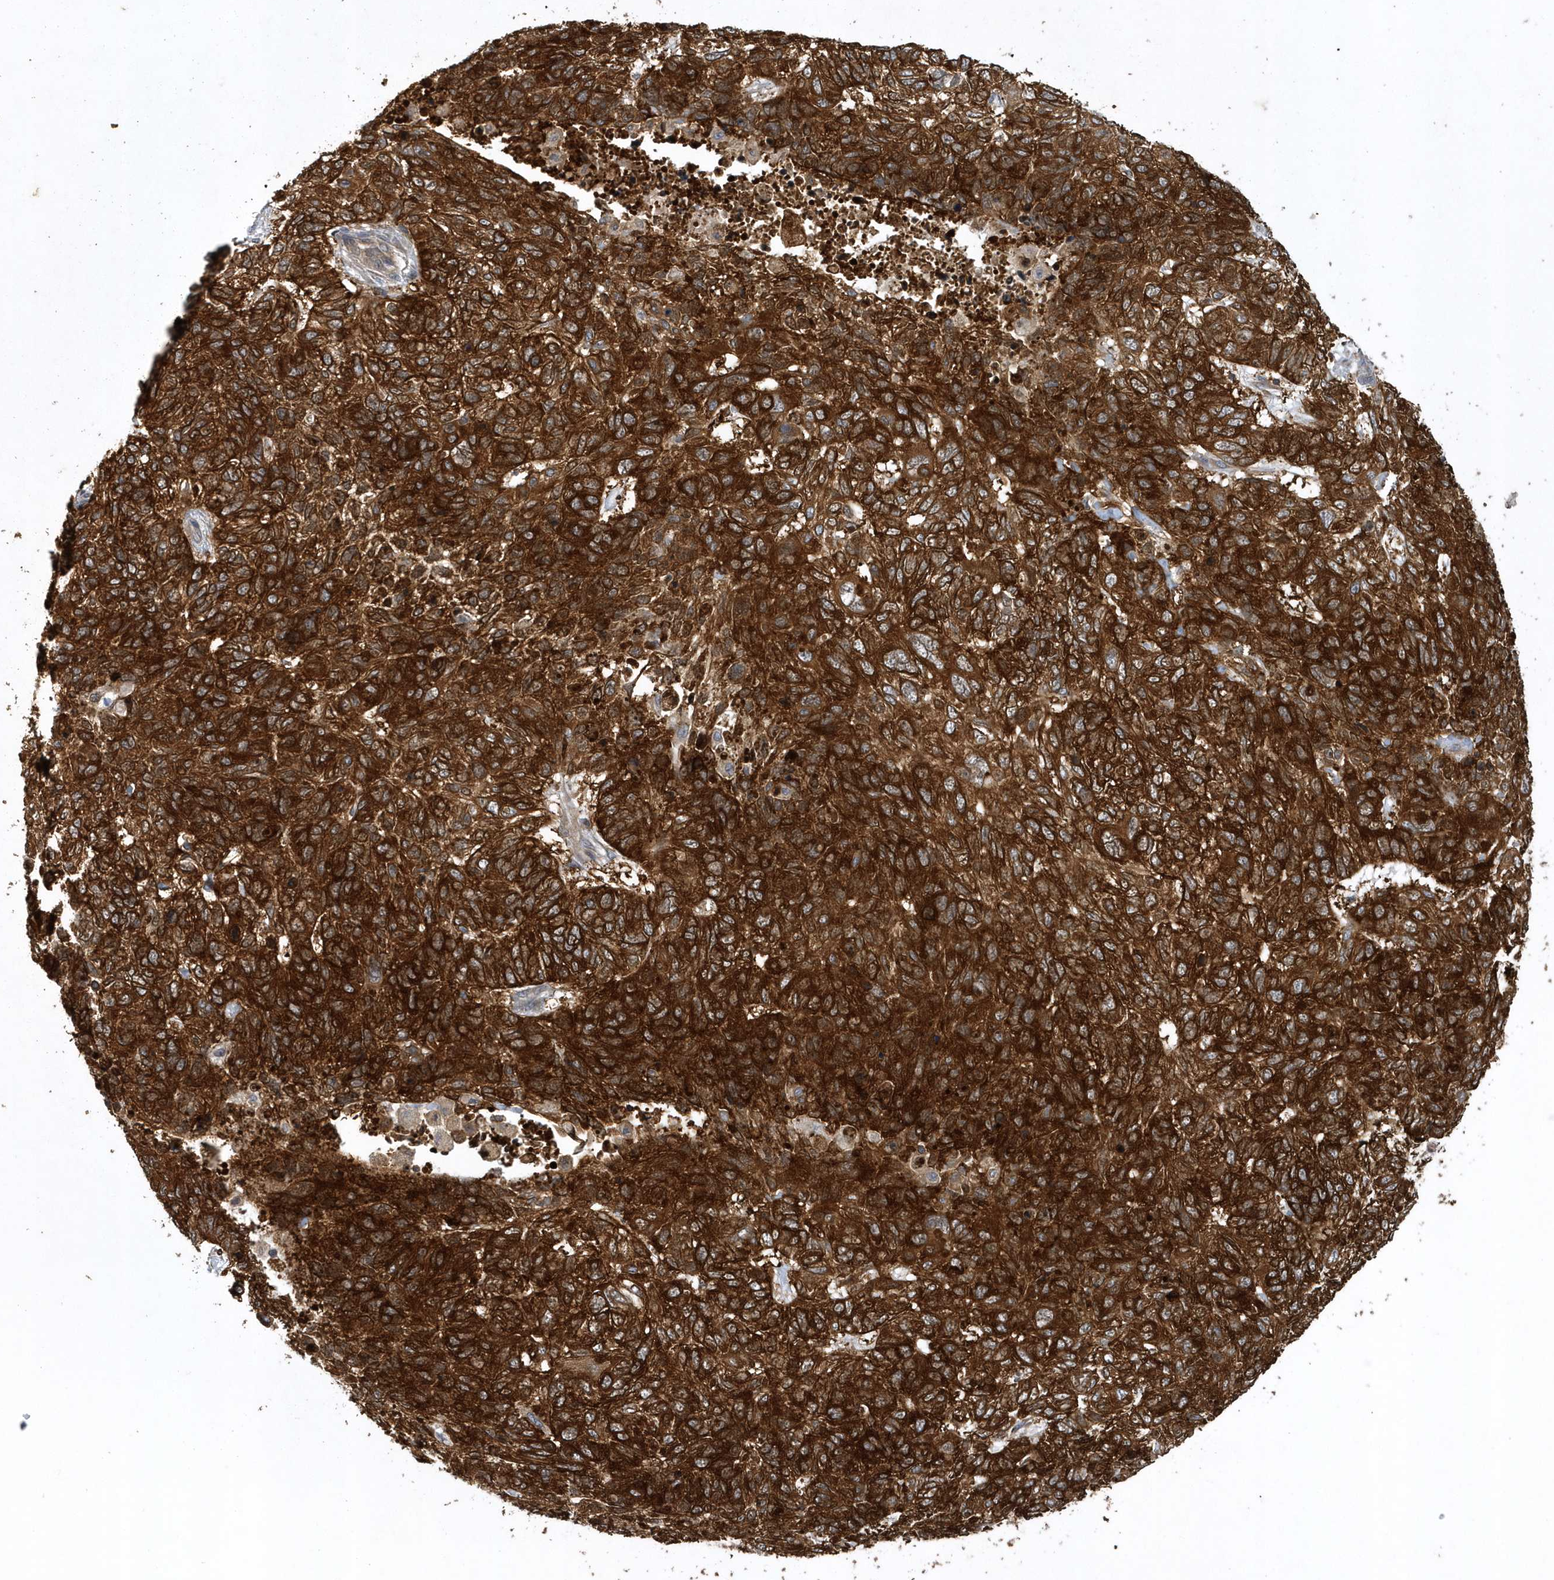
{"staining": {"intensity": "strong", "quantity": ">75%", "location": "cytoplasmic/membranous"}, "tissue": "skin cancer", "cell_type": "Tumor cells", "image_type": "cancer", "snomed": [{"axis": "morphology", "description": "Basal cell carcinoma"}, {"axis": "topography", "description": "Skin"}], "caption": "Skin basal cell carcinoma stained with IHC shows strong cytoplasmic/membranous staining in about >75% of tumor cells.", "gene": "PAICS", "patient": {"sex": "female", "age": 65}}